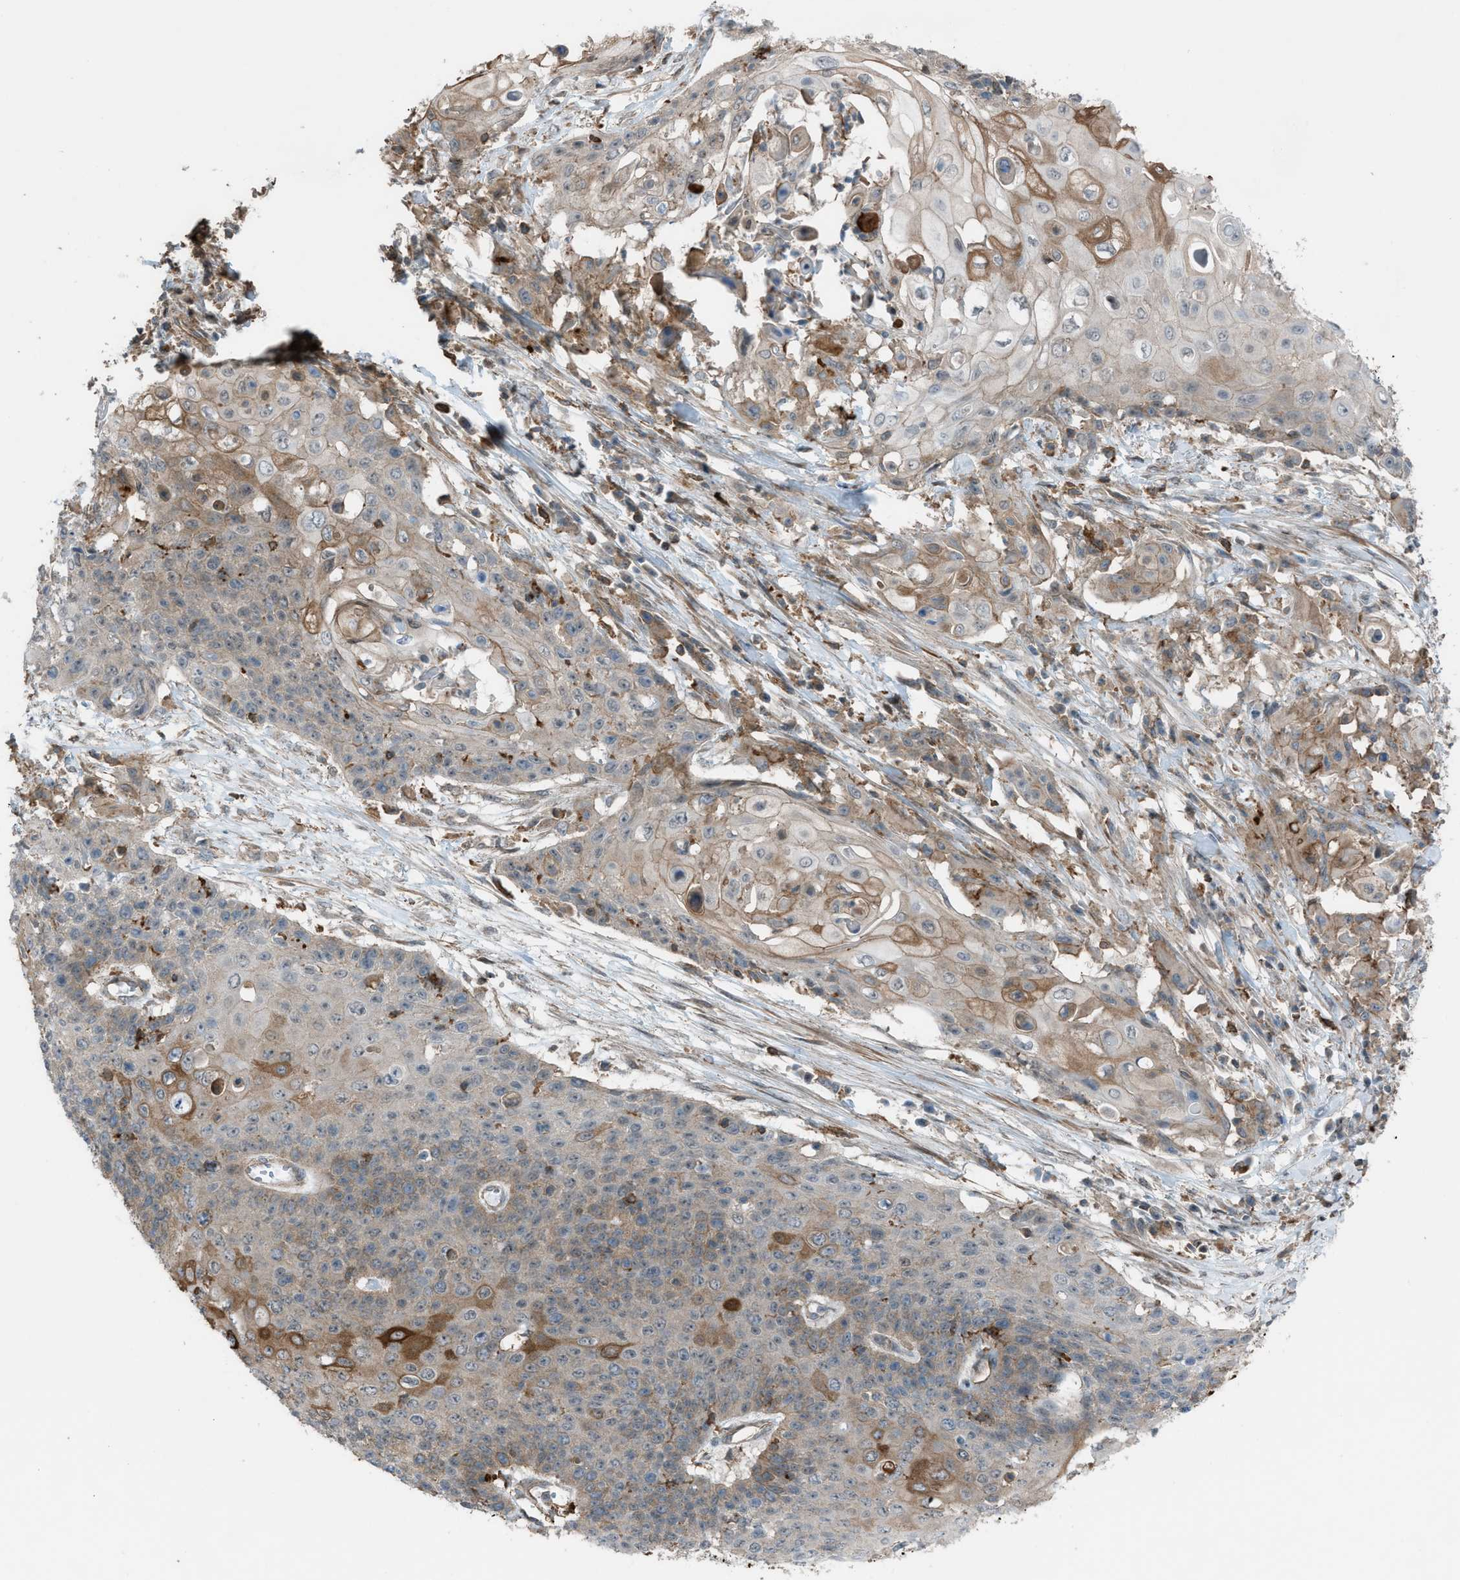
{"staining": {"intensity": "moderate", "quantity": "25%-75%", "location": "cytoplasmic/membranous"}, "tissue": "cervical cancer", "cell_type": "Tumor cells", "image_type": "cancer", "snomed": [{"axis": "morphology", "description": "Squamous cell carcinoma, NOS"}, {"axis": "topography", "description": "Cervix"}], "caption": "Moderate cytoplasmic/membranous expression for a protein is identified in about 25%-75% of tumor cells of squamous cell carcinoma (cervical) using IHC.", "gene": "DYRK1A", "patient": {"sex": "female", "age": 39}}